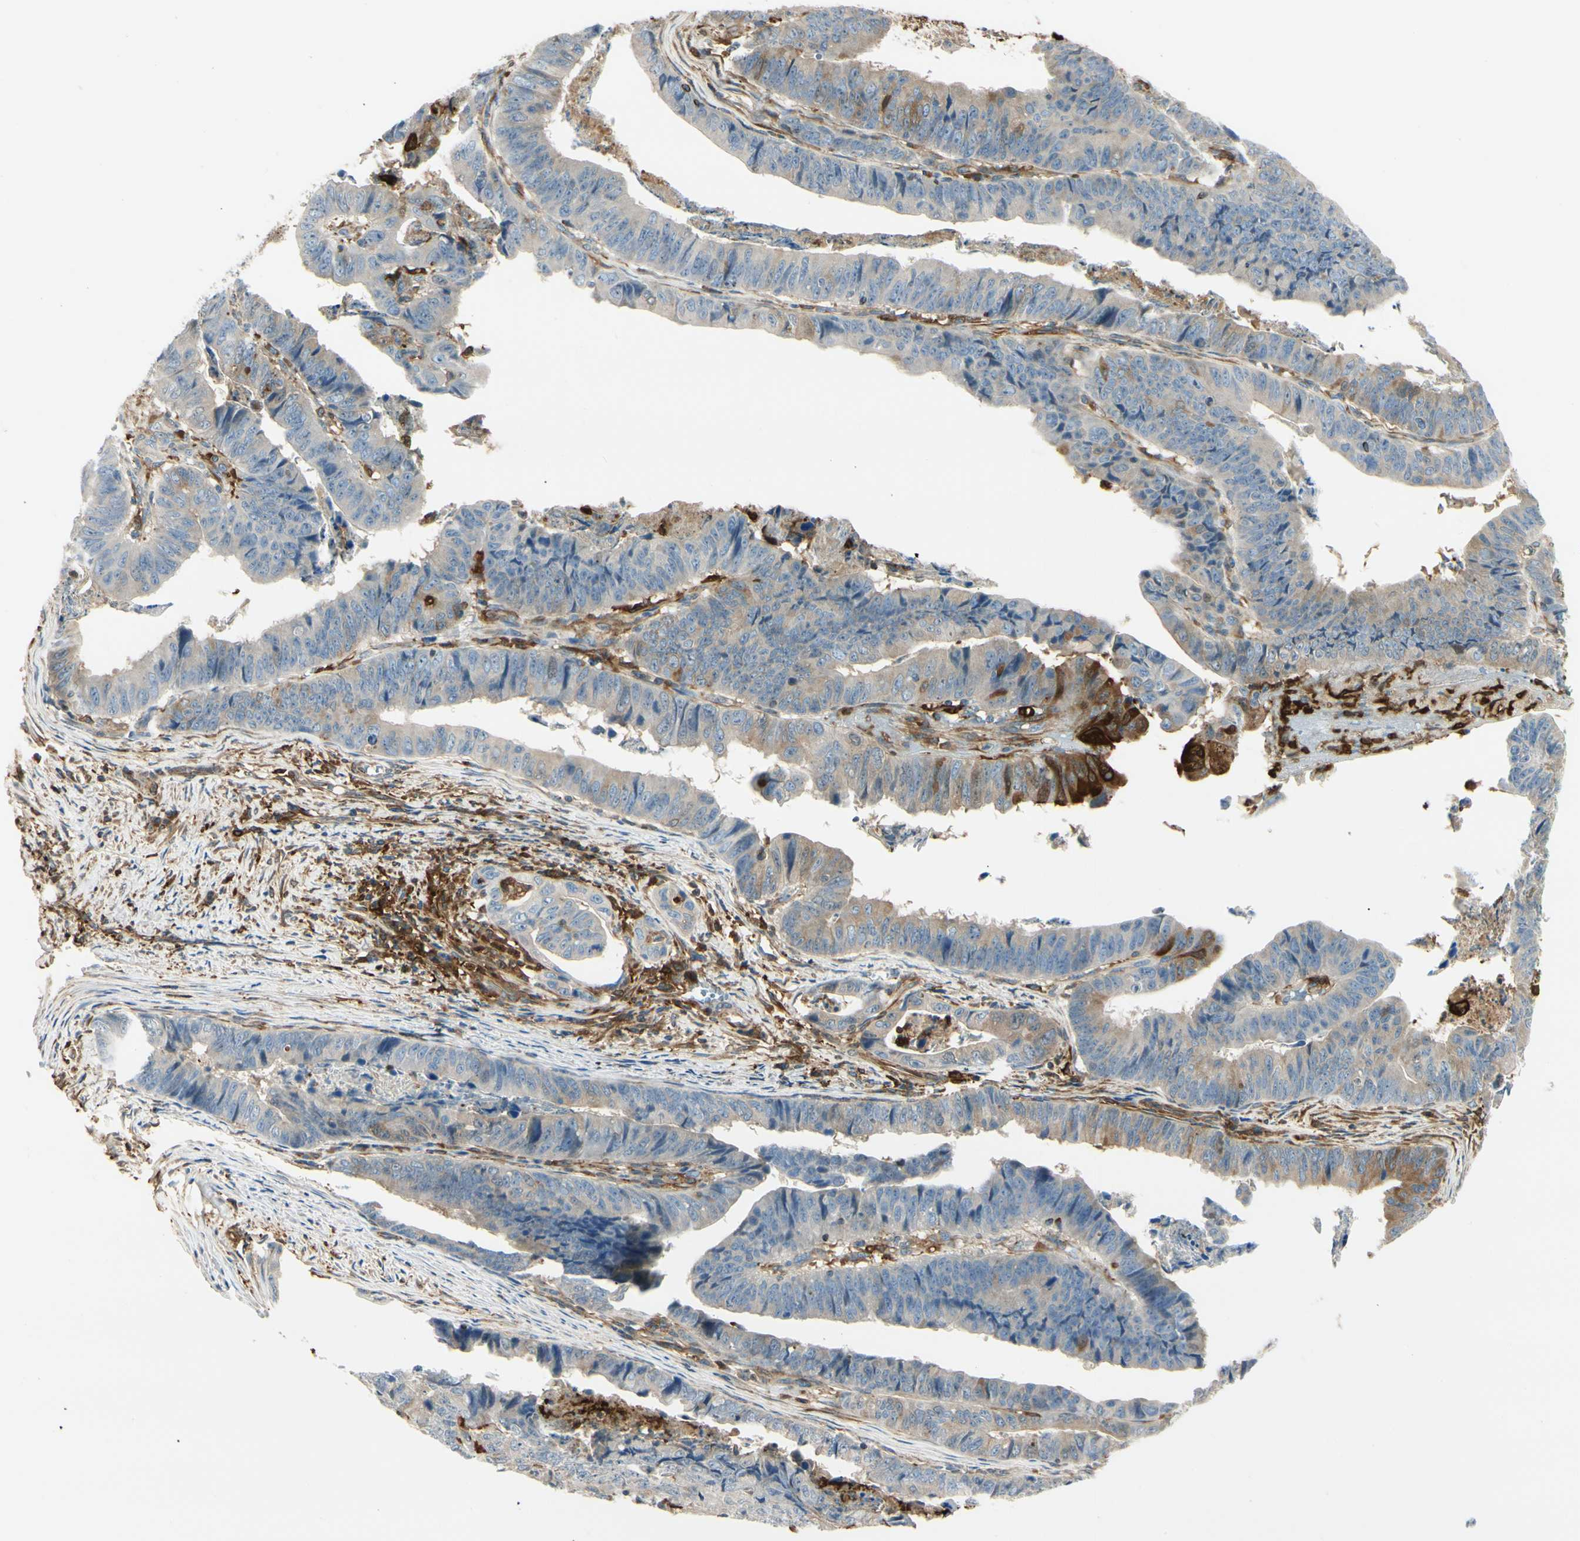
{"staining": {"intensity": "strong", "quantity": "<25%", "location": "cytoplasmic/membranous"}, "tissue": "stomach cancer", "cell_type": "Tumor cells", "image_type": "cancer", "snomed": [{"axis": "morphology", "description": "Adenocarcinoma, NOS"}, {"axis": "topography", "description": "Stomach, lower"}], "caption": "Human adenocarcinoma (stomach) stained with a protein marker reveals strong staining in tumor cells.", "gene": "FTH1", "patient": {"sex": "male", "age": 77}}